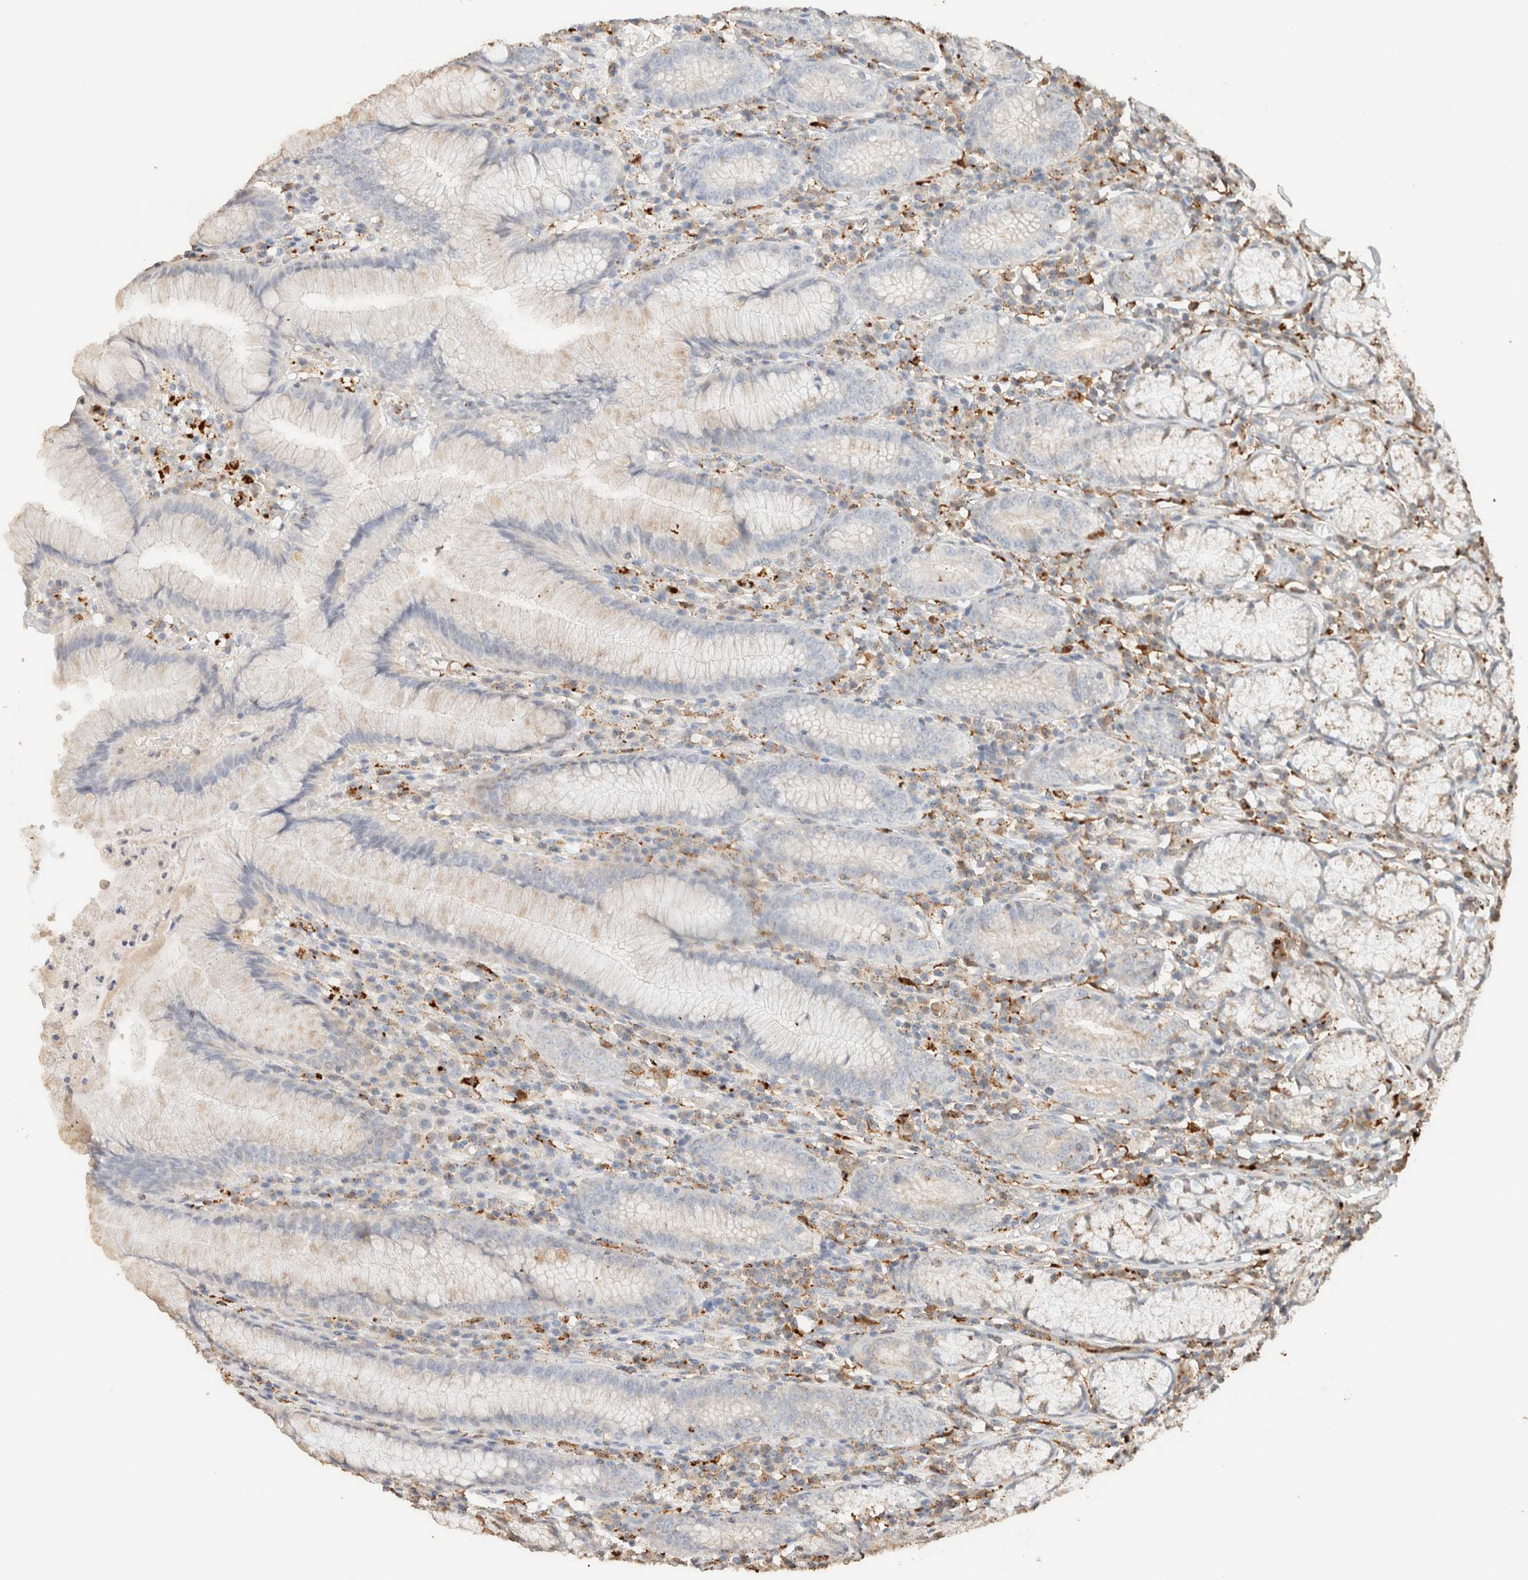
{"staining": {"intensity": "weak", "quantity": "<25%", "location": "cytoplasmic/membranous"}, "tissue": "stomach", "cell_type": "Glandular cells", "image_type": "normal", "snomed": [{"axis": "morphology", "description": "Normal tissue, NOS"}, {"axis": "topography", "description": "Stomach"}], "caption": "Immunohistochemistry (IHC) of unremarkable stomach shows no expression in glandular cells.", "gene": "CTSC", "patient": {"sex": "male", "age": 55}}